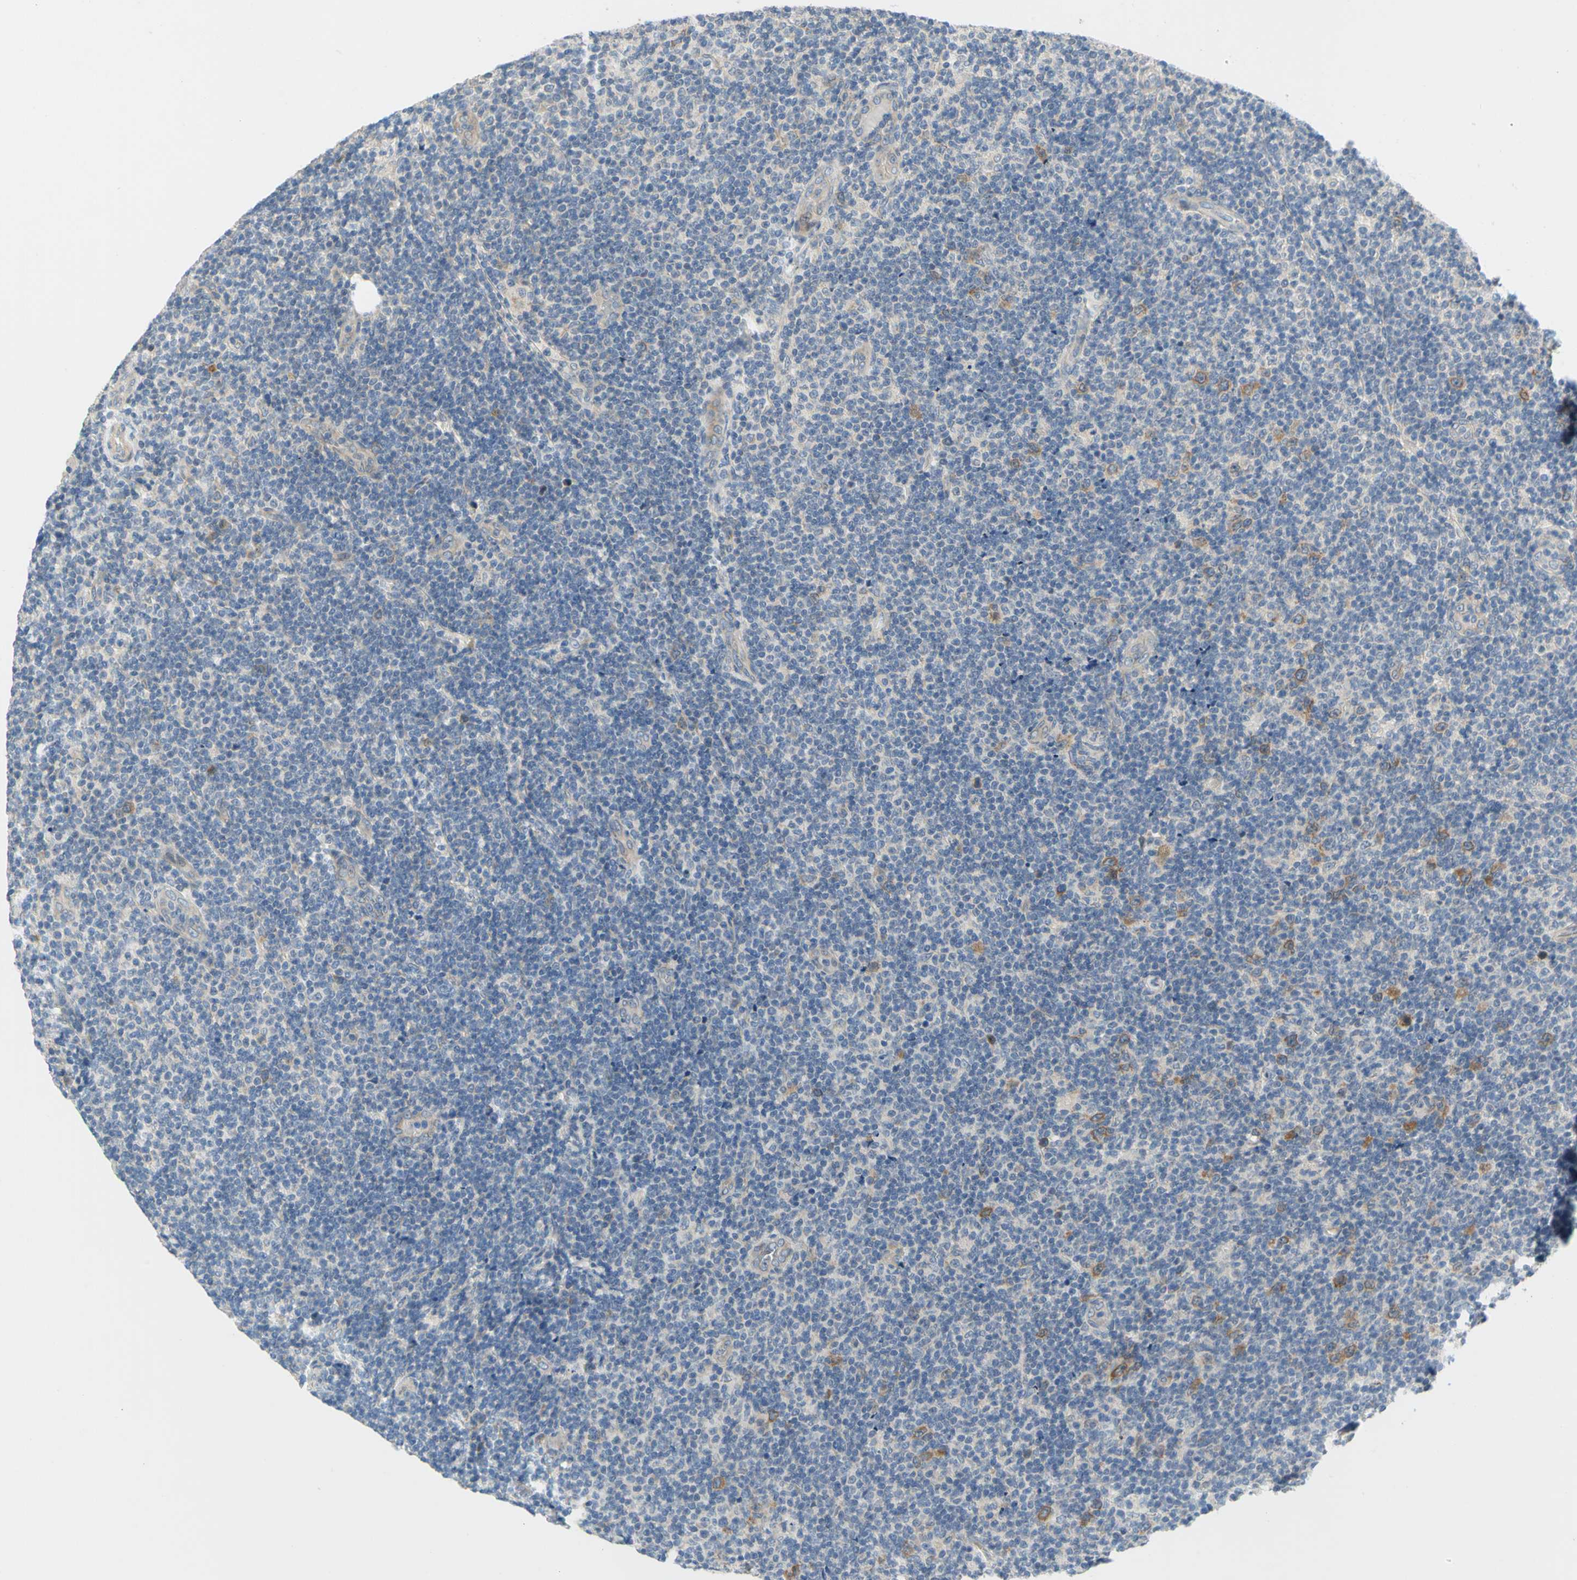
{"staining": {"intensity": "moderate", "quantity": "<25%", "location": "cytoplasmic/membranous"}, "tissue": "lymphoma", "cell_type": "Tumor cells", "image_type": "cancer", "snomed": [{"axis": "morphology", "description": "Malignant lymphoma, non-Hodgkin's type, Low grade"}, {"axis": "topography", "description": "Lymph node"}], "caption": "Low-grade malignant lymphoma, non-Hodgkin's type stained with a protein marker exhibits moderate staining in tumor cells.", "gene": "CCNB2", "patient": {"sex": "male", "age": 83}}